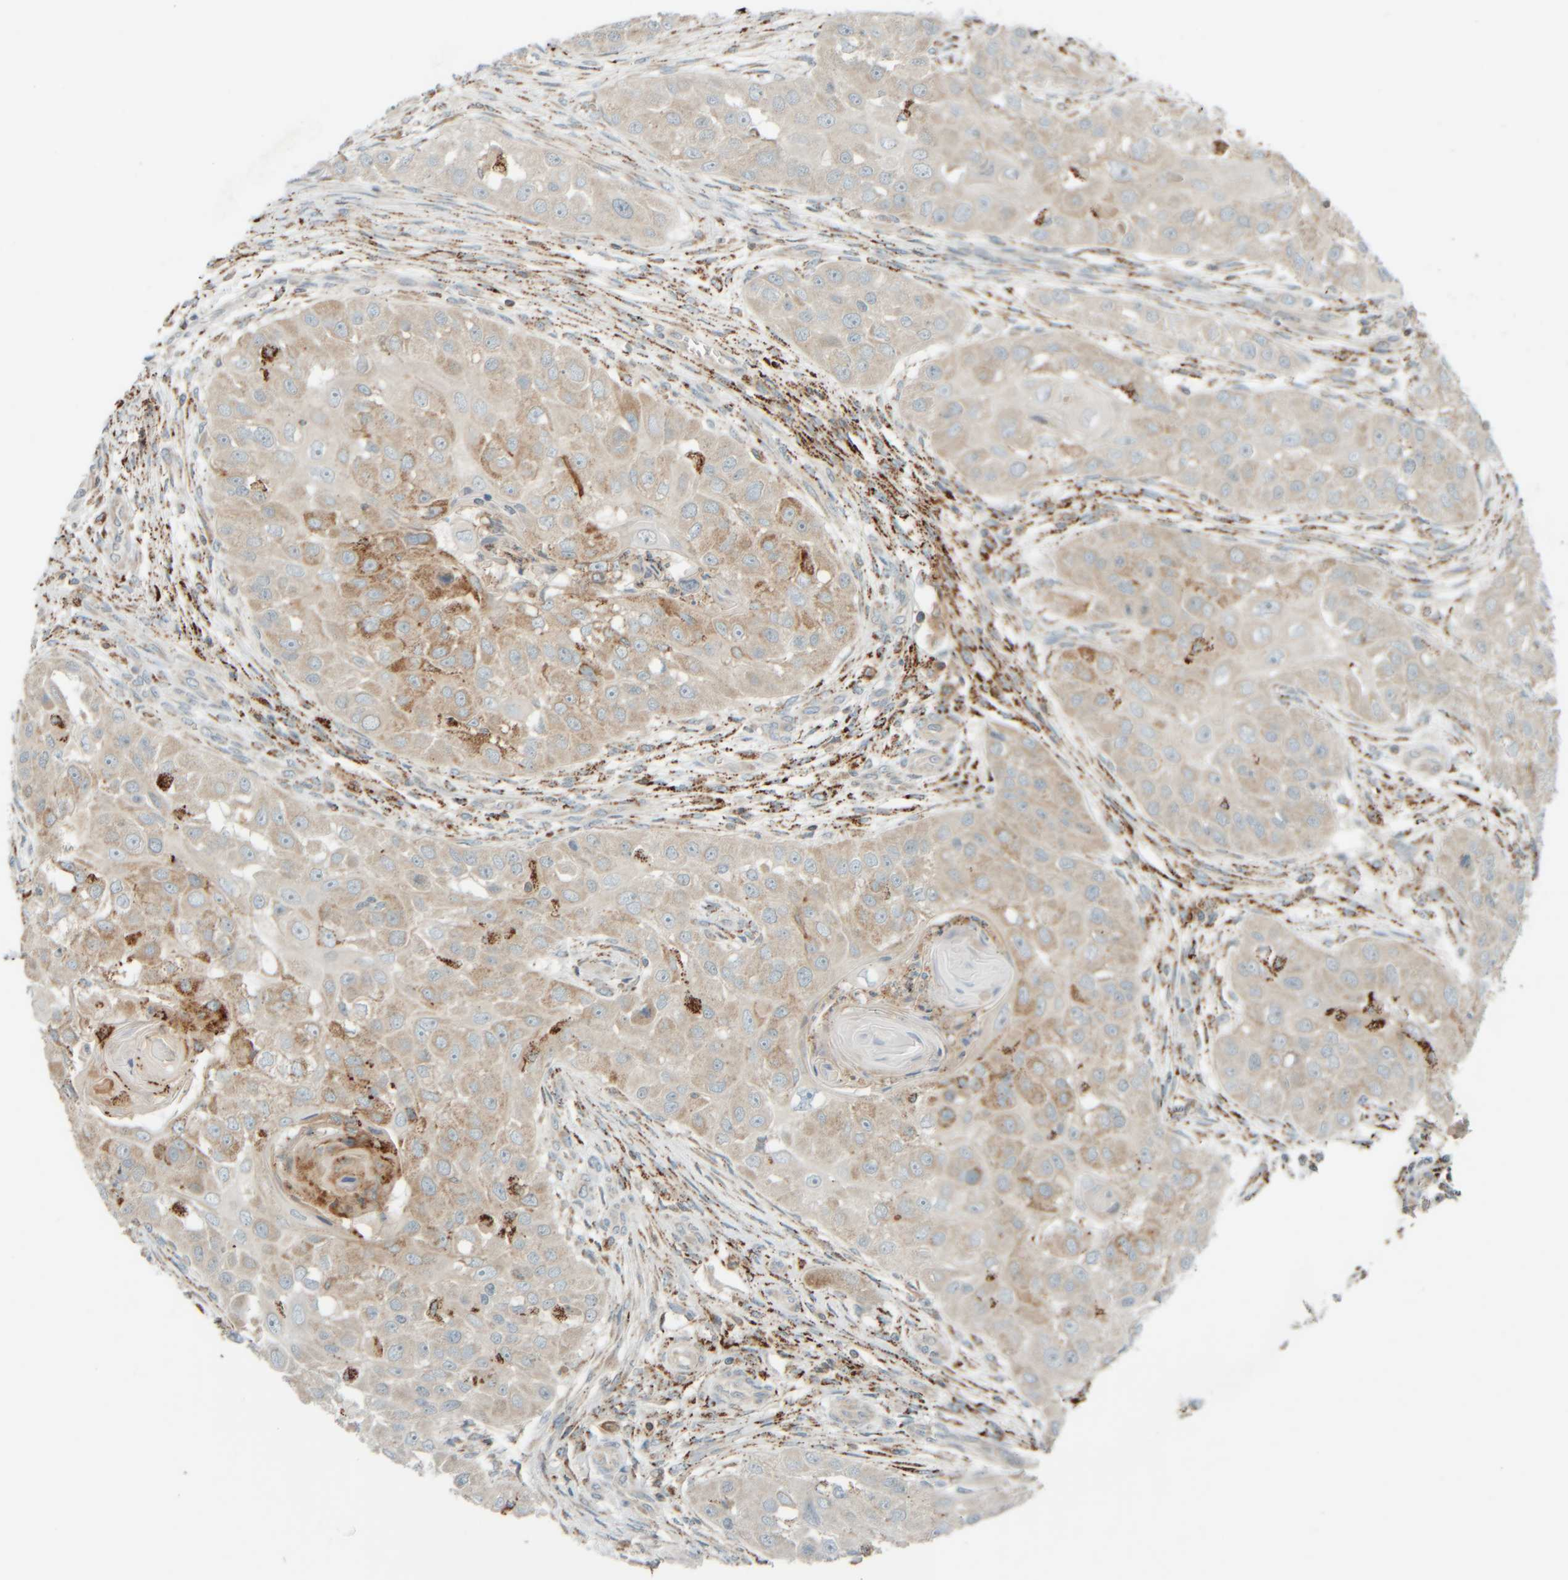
{"staining": {"intensity": "weak", "quantity": ">75%", "location": "cytoplasmic/membranous"}, "tissue": "head and neck cancer", "cell_type": "Tumor cells", "image_type": "cancer", "snomed": [{"axis": "morphology", "description": "Normal tissue, NOS"}, {"axis": "morphology", "description": "Squamous cell carcinoma, NOS"}, {"axis": "topography", "description": "Skeletal muscle"}, {"axis": "topography", "description": "Head-Neck"}], "caption": "Immunohistochemical staining of squamous cell carcinoma (head and neck) reveals weak cytoplasmic/membranous protein expression in approximately >75% of tumor cells.", "gene": "SPAG5", "patient": {"sex": "male", "age": 51}}